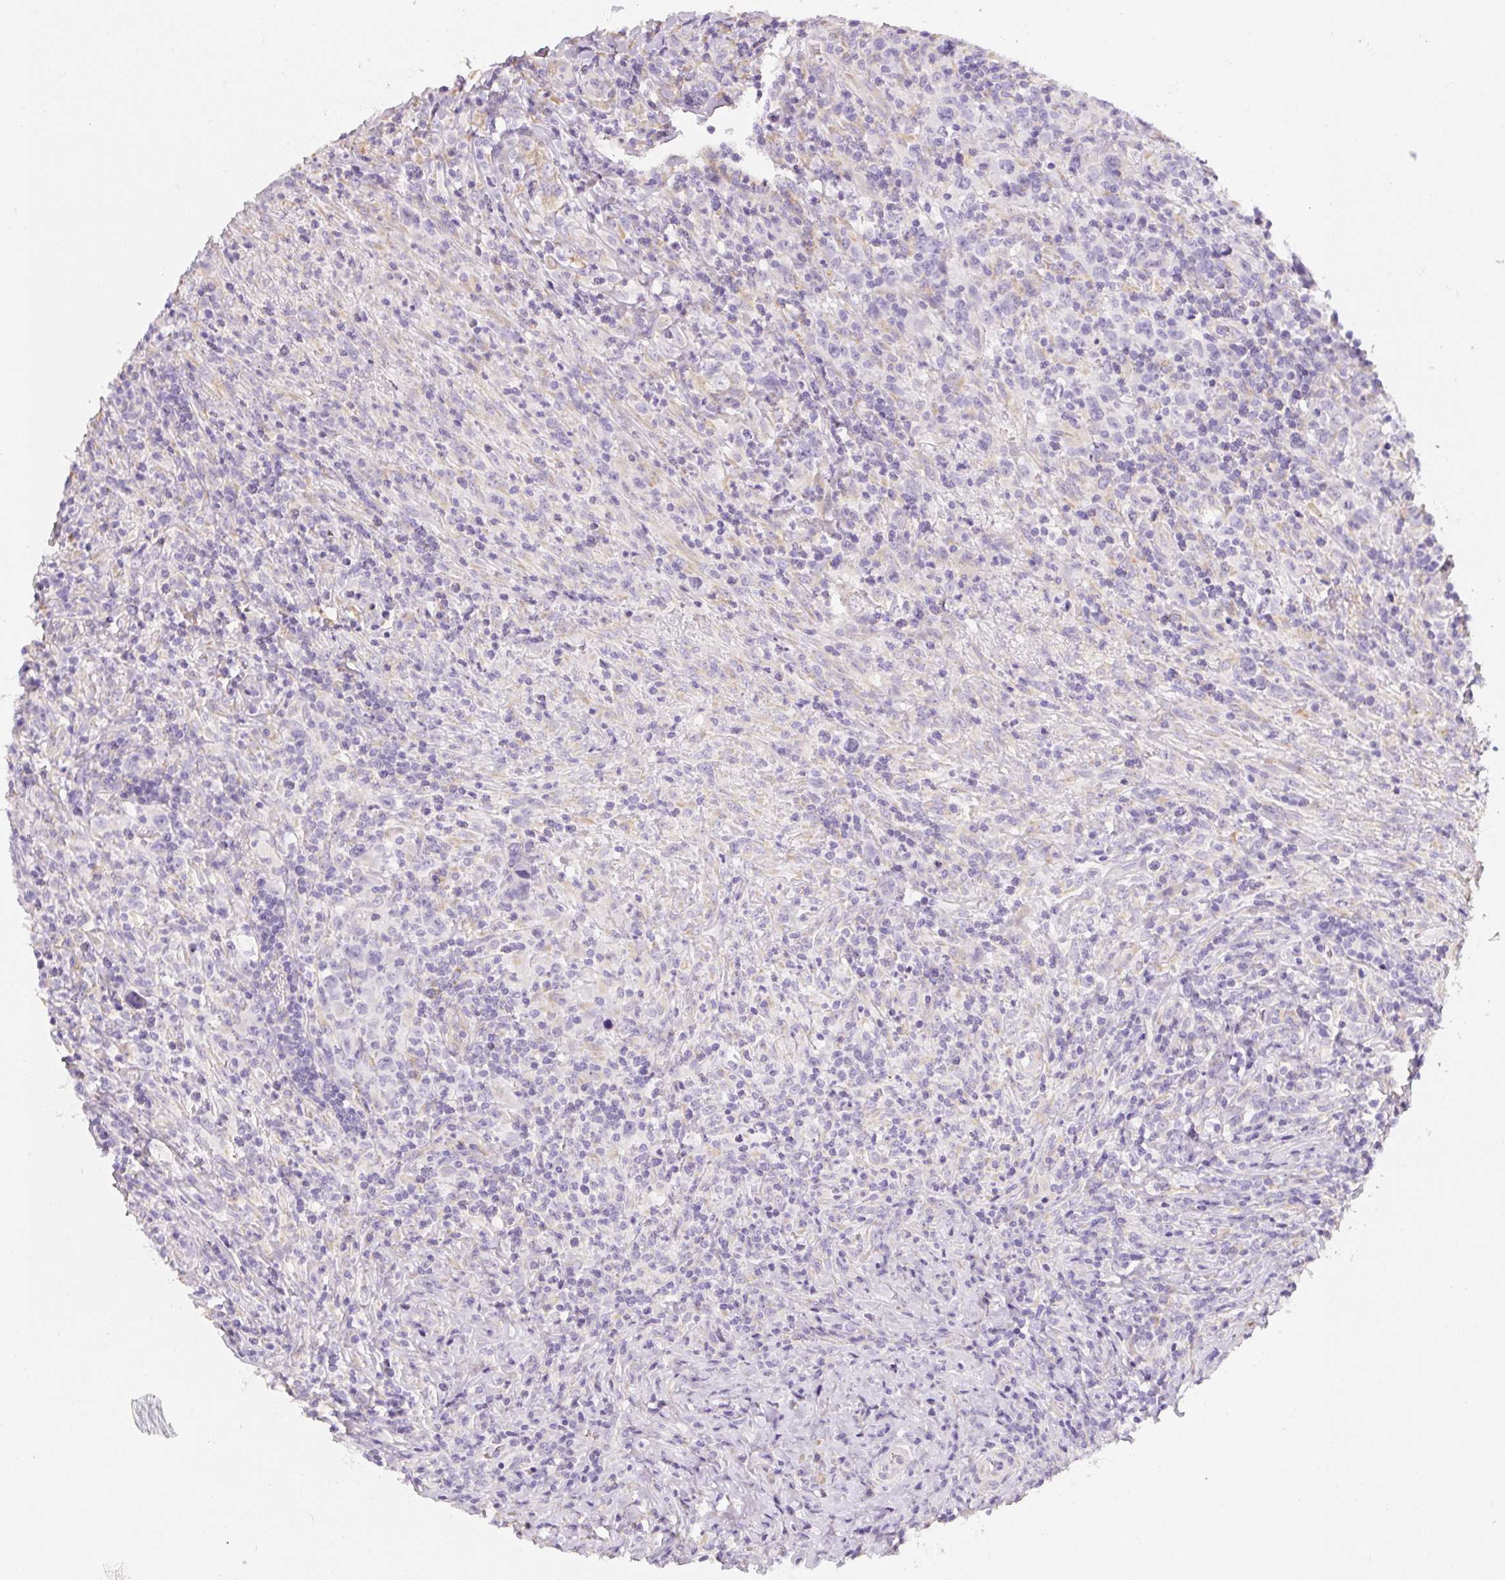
{"staining": {"intensity": "negative", "quantity": "none", "location": "none"}, "tissue": "lymphoma", "cell_type": "Tumor cells", "image_type": "cancer", "snomed": [{"axis": "morphology", "description": "Hodgkin's disease, NOS"}, {"axis": "topography", "description": "Lymph node"}], "caption": "The IHC photomicrograph has no significant staining in tumor cells of lymphoma tissue.", "gene": "PWWP3B", "patient": {"sex": "female", "age": 18}}